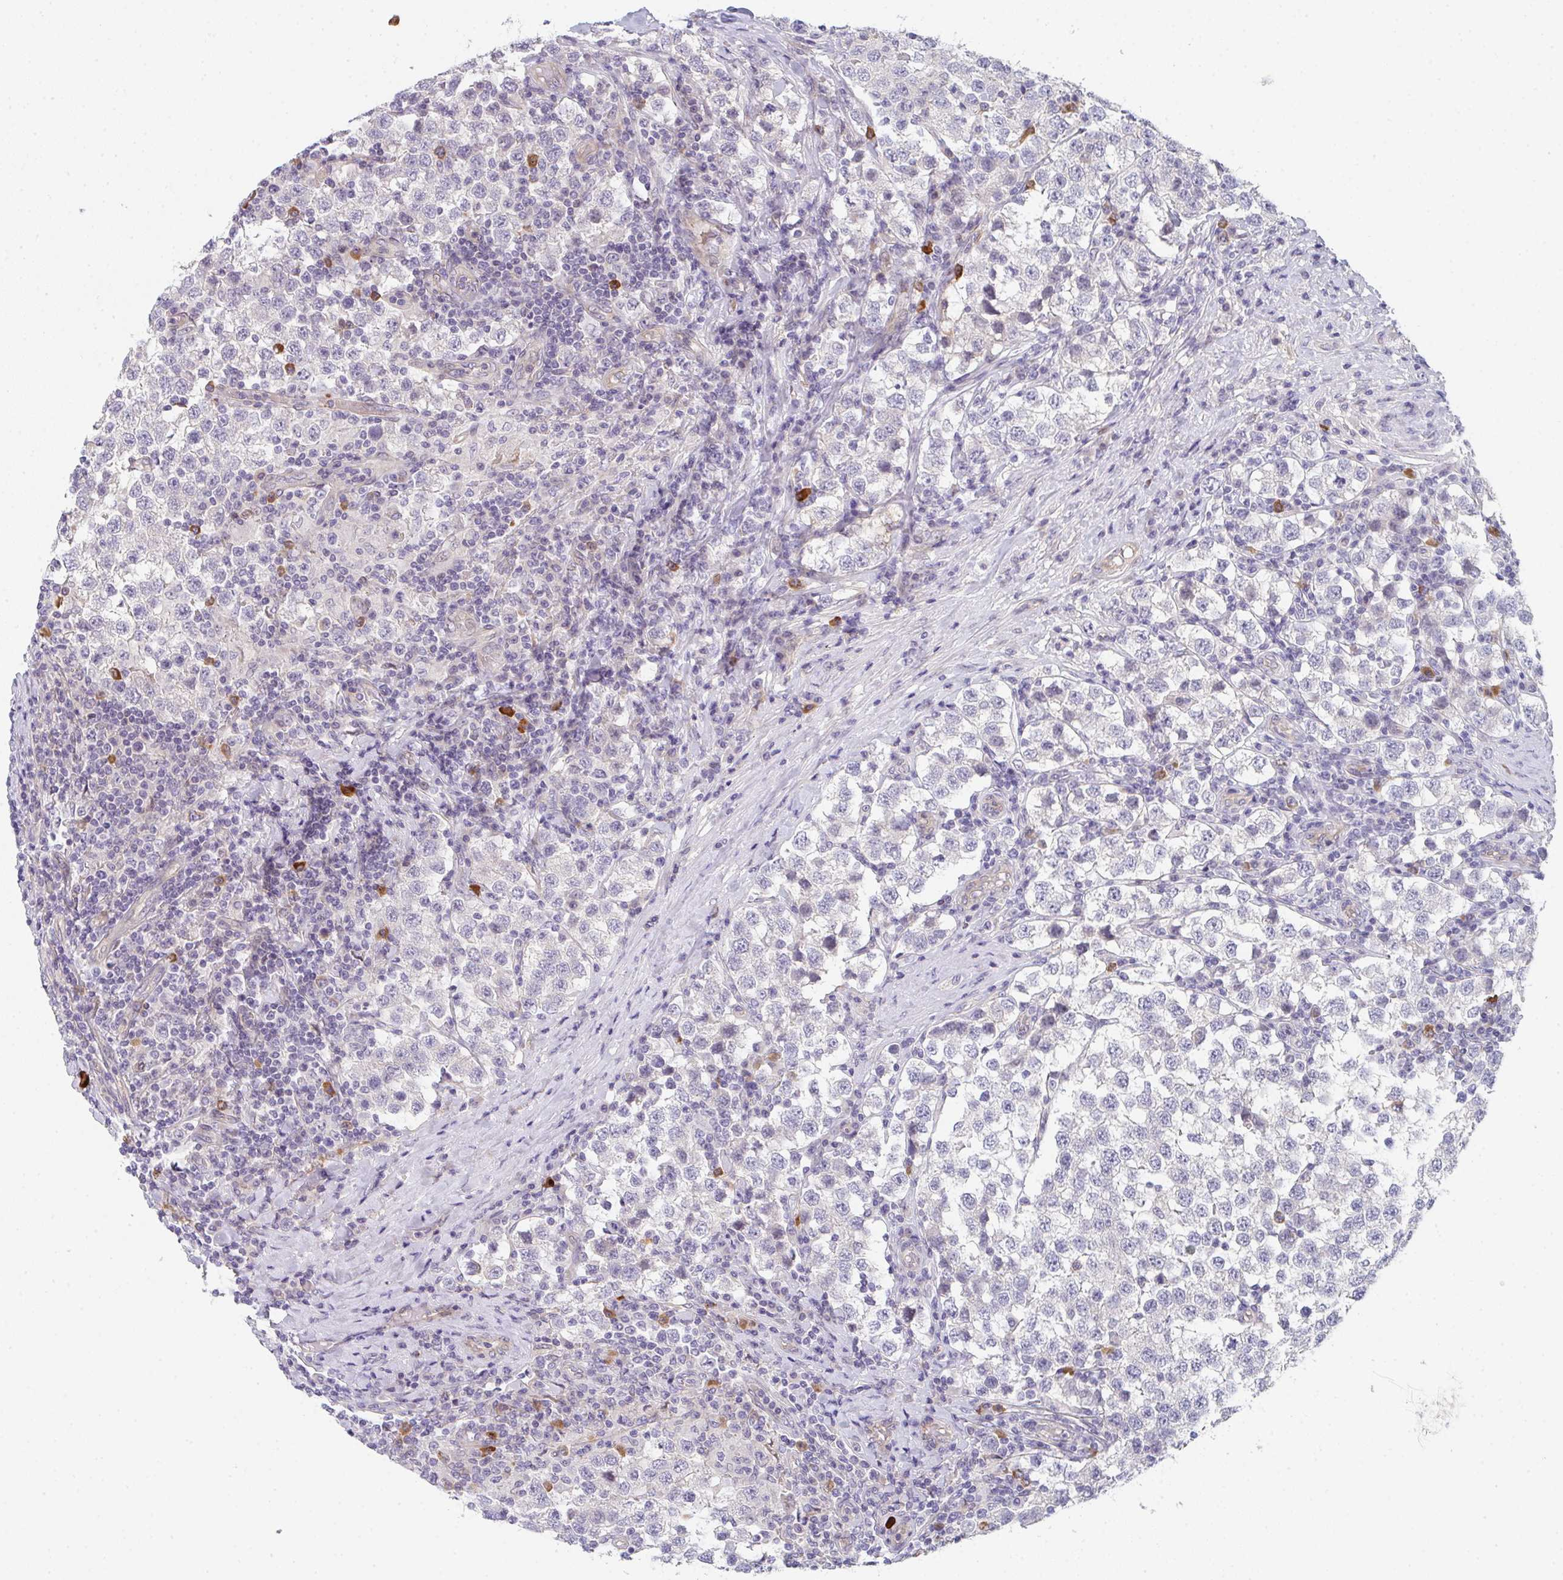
{"staining": {"intensity": "negative", "quantity": "none", "location": "none"}, "tissue": "testis cancer", "cell_type": "Tumor cells", "image_type": "cancer", "snomed": [{"axis": "morphology", "description": "Seminoma, NOS"}, {"axis": "topography", "description": "Testis"}], "caption": "Immunohistochemistry of human testis cancer (seminoma) shows no positivity in tumor cells.", "gene": "TNFRSF10A", "patient": {"sex": "male", "age": 34}}